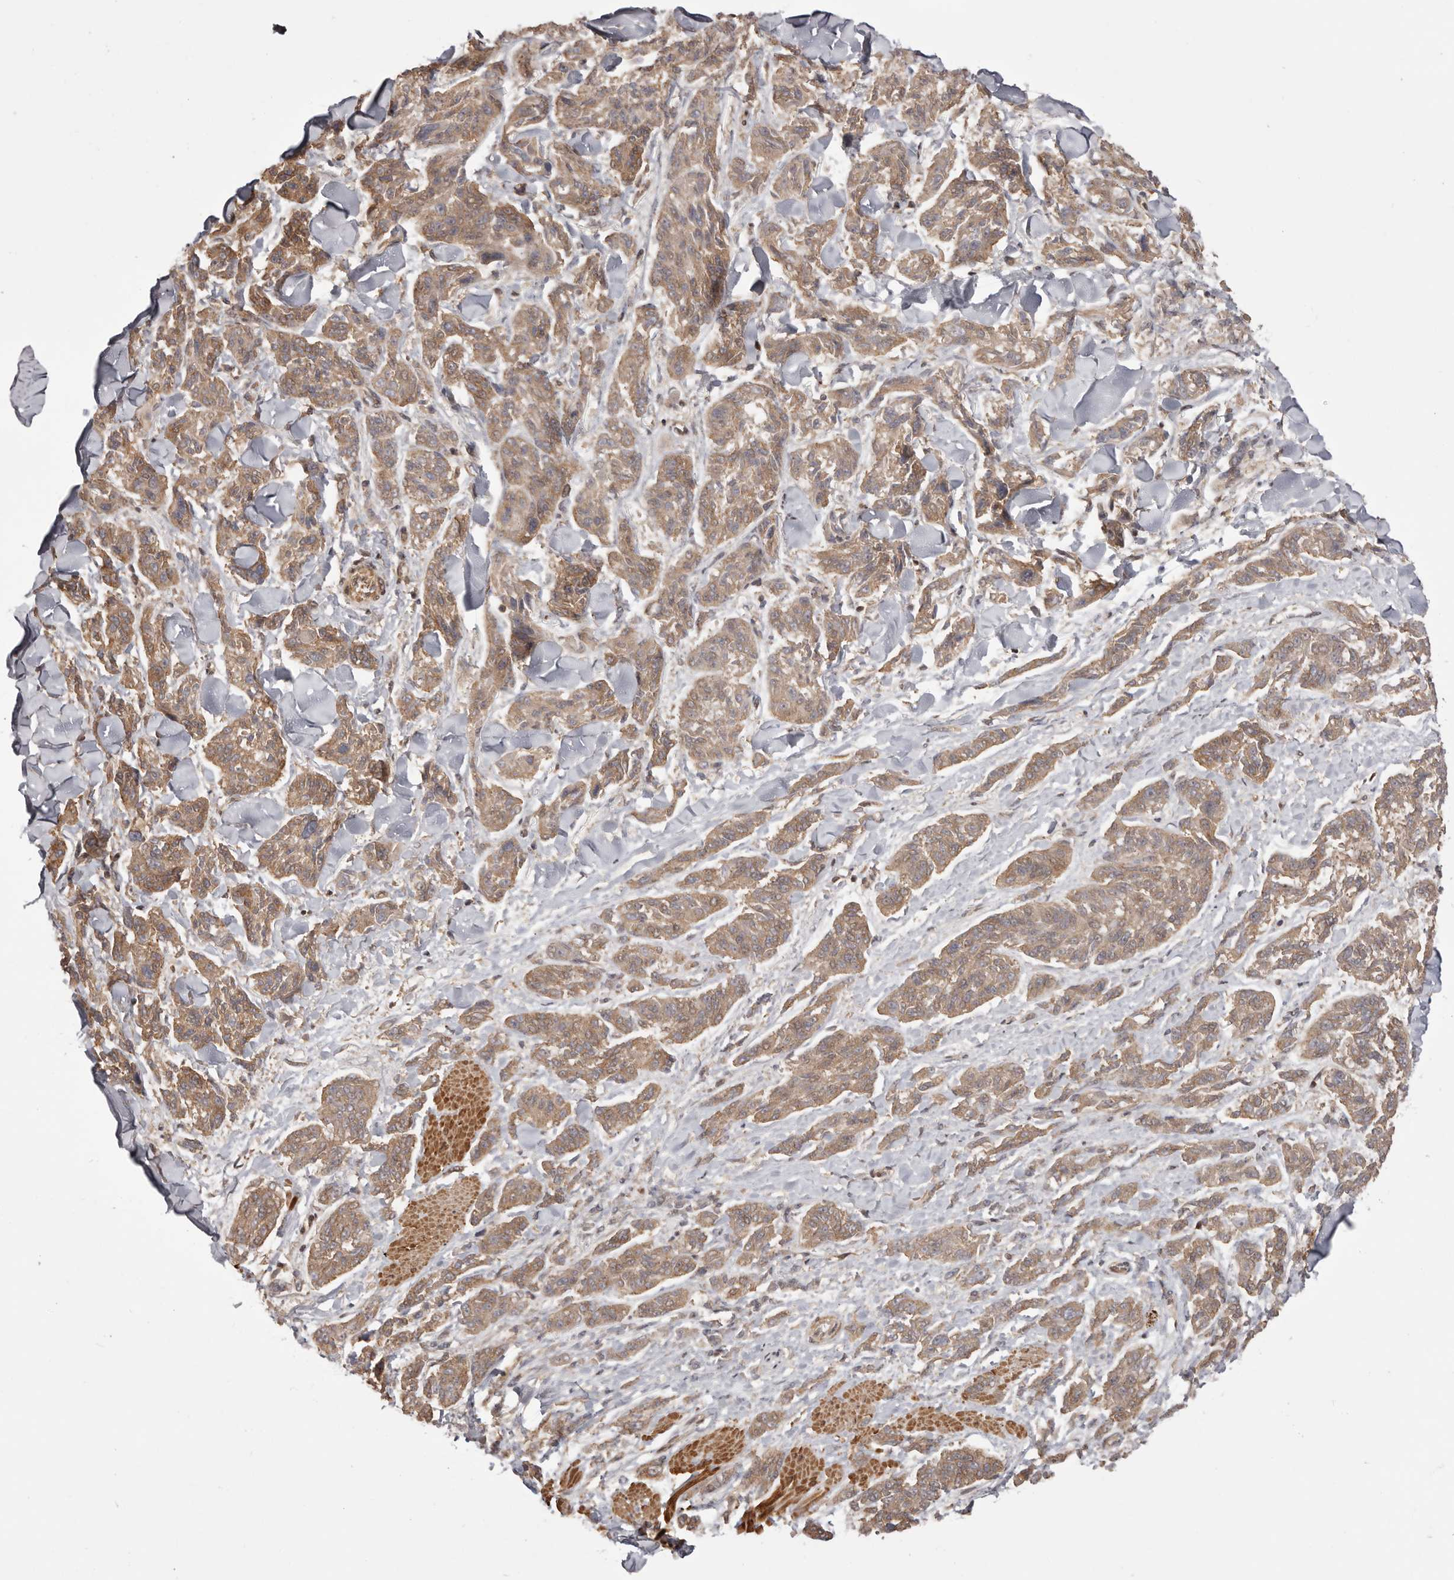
{"staining": {"intensity": "moderate", "quantity": ">75%", "location": "cytoplasmic/membranous"}, "tissue": "melanoma", "cell_type": "Tumor cells", "image_type": "cancer", "snomed": [{"axis": "morphology", "description": "Malignant melanoma, NOS"}, {"axis": "topography", "description": "Skin"}], "caption": "DAB immunohistochemical staining of human melanoma reveals moderate cytoplasmic/membranous protein staining in about >75% of tumor cells.", "gene": "NFKBIA", "patient": {"sex": "male", "age": 53}}